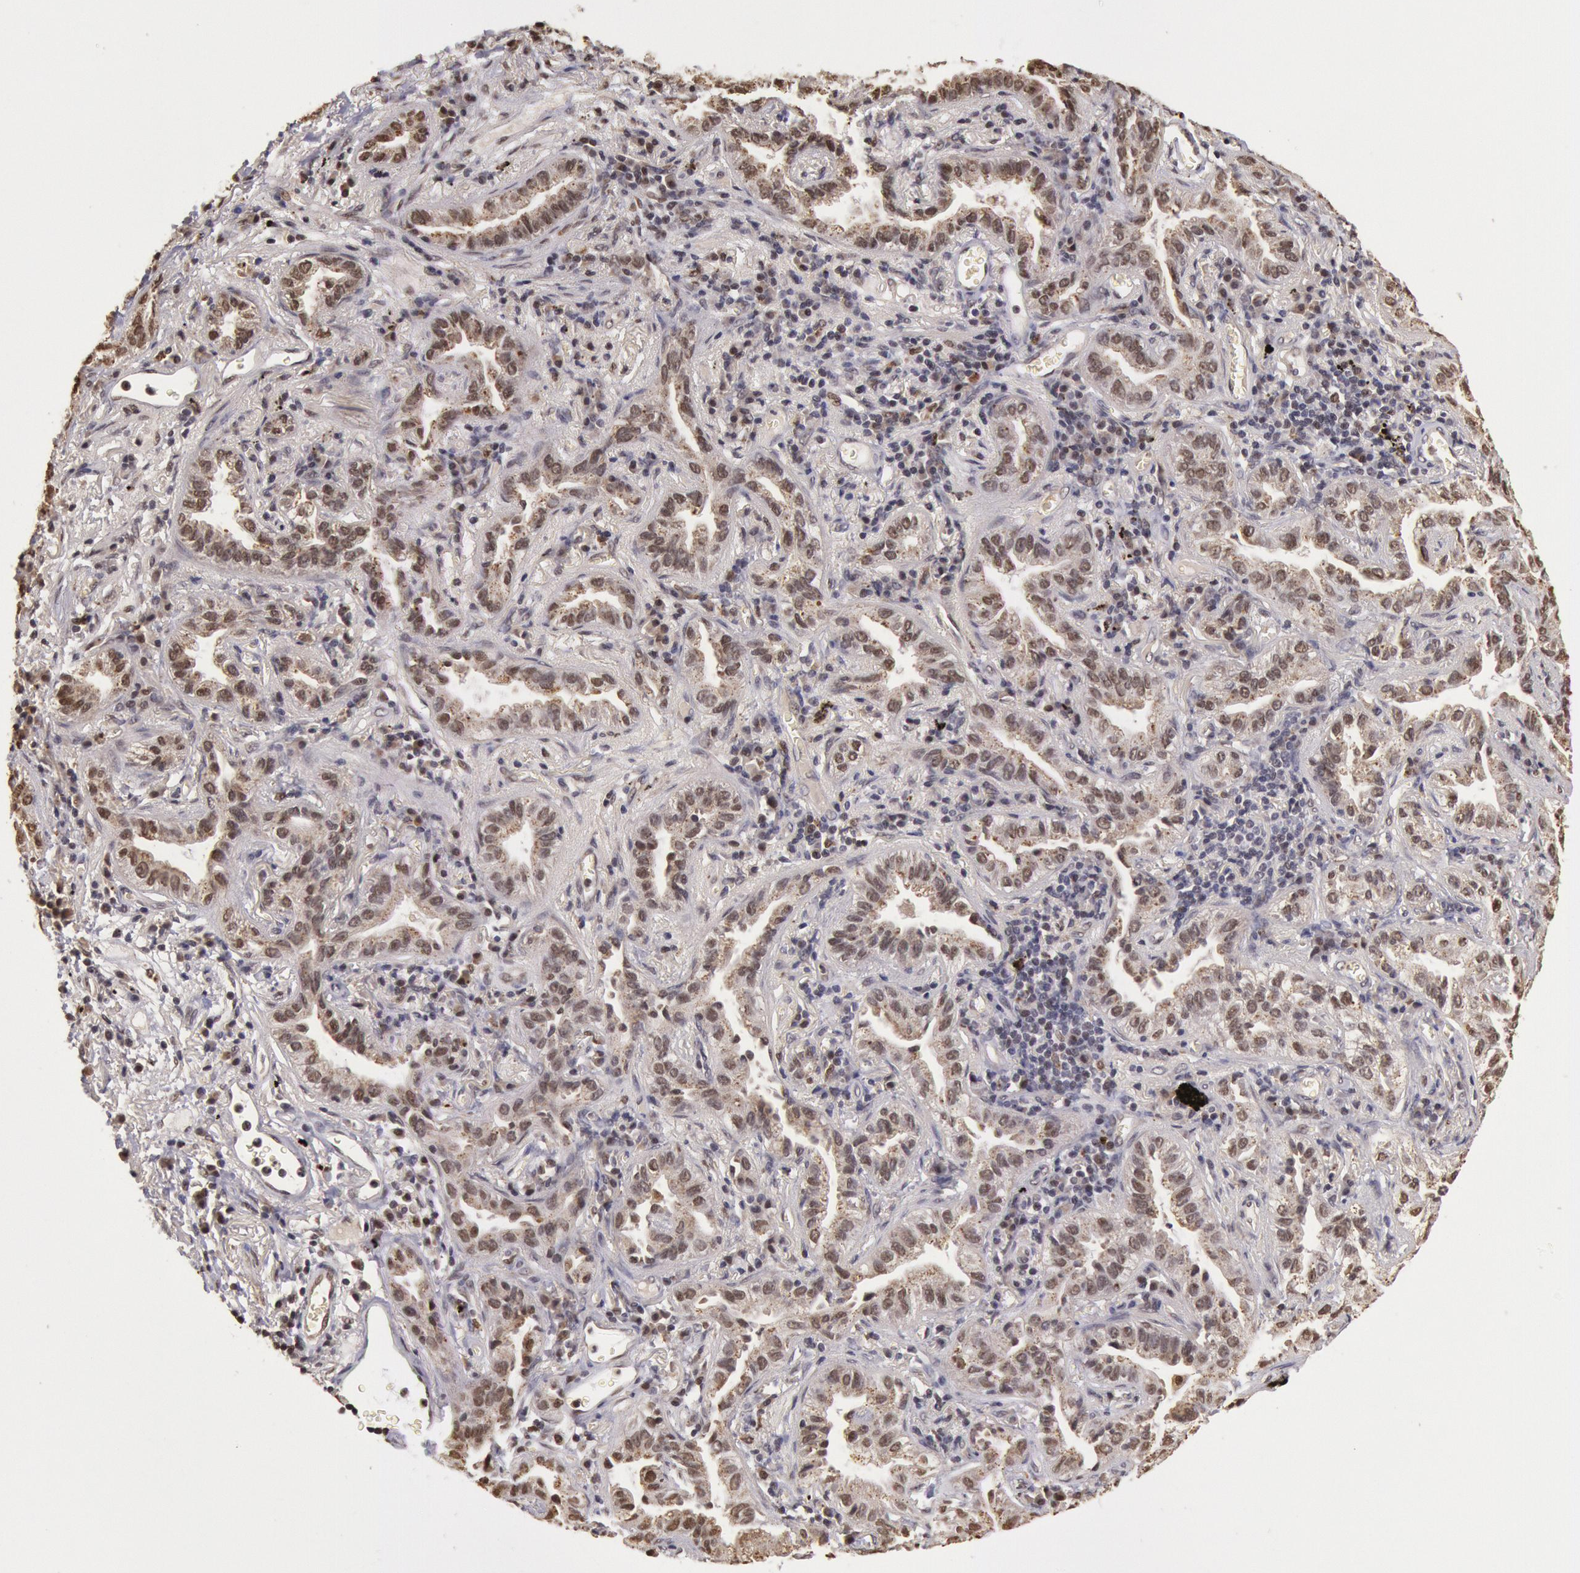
{"staining": {"intensity": "moderate", "quantity": "25%-75%", "location": "nuclear"}, "tissue": "lung cancer", "cell_type": "Tumor cells", "image_type": "cancer", "snomed": [{"axis": "morphology", "description": "Adenocarcinoma, NOS"}, {"axis": "topography", "description": "Lung"}], "caption": "Lung cancer (adenocarcinoma) stained with DAB IHC exhibits medium levels of moderate nuclear staining in about 25%-75% of tumor cells.", "gene": "LIG4", "patient": {"sex": "female", "age": 50}}